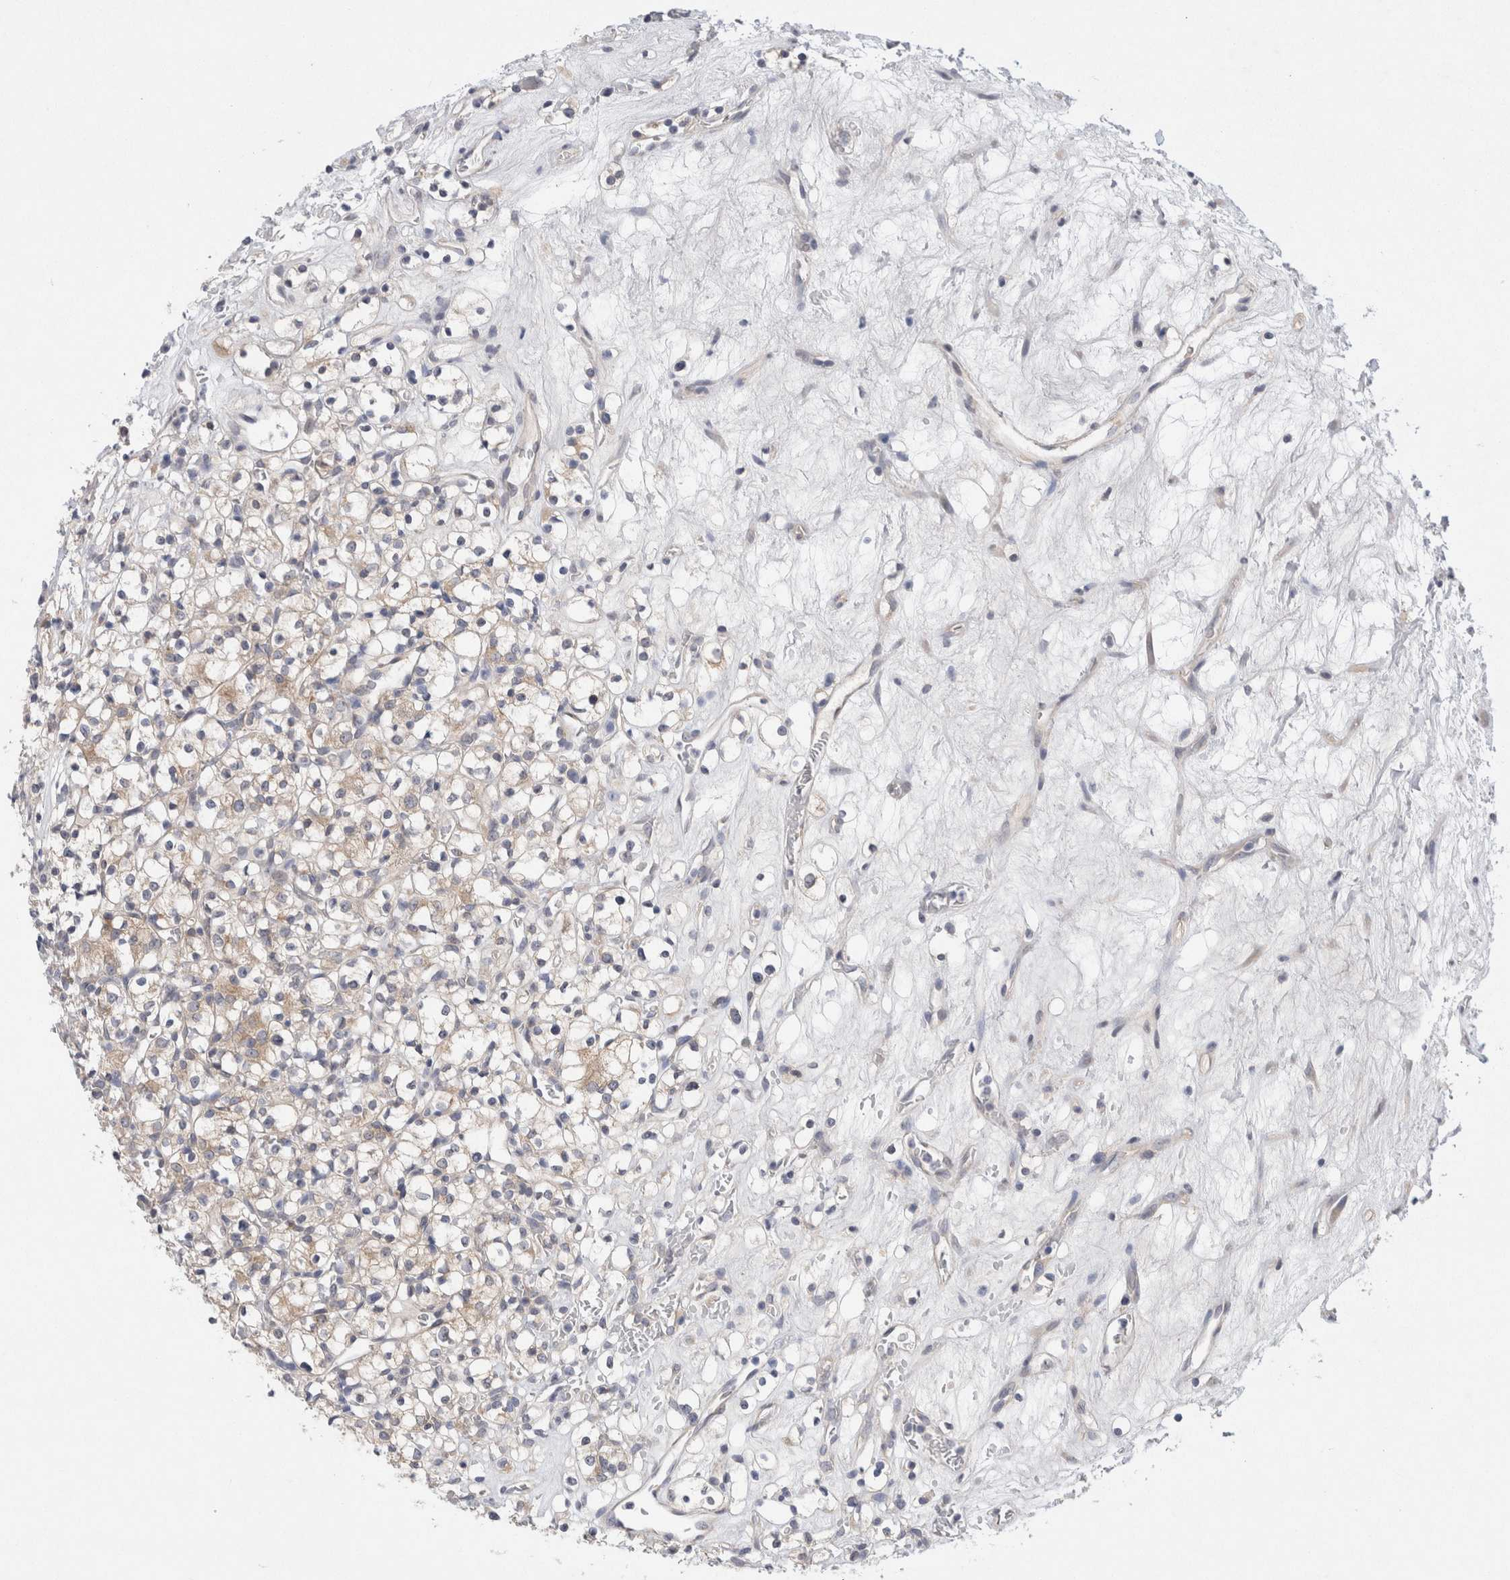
{"staining": {"intensity": "weak", "quantity": ">75%", "location": "cytoplasmic/membranous"}, "tissue": "renal cancer", "cell_type": "Tumor cells", "image_type": "cancer", "snomed": [{"axis": "morphology", "description": "Normal tissue, NOS"}, {"axis": "morphology", "description": "Adenocarcinoma, NOS"}, {"axis": "topography", "description": "Kidney"}], "caption": "Weak cytoplasmic/membranous protein expression is appreciated in about >75% of tumor cells in renal adenocarcinoma.", "gene": "WIPF2", "patient": {"sex": "female", "age": 72}}